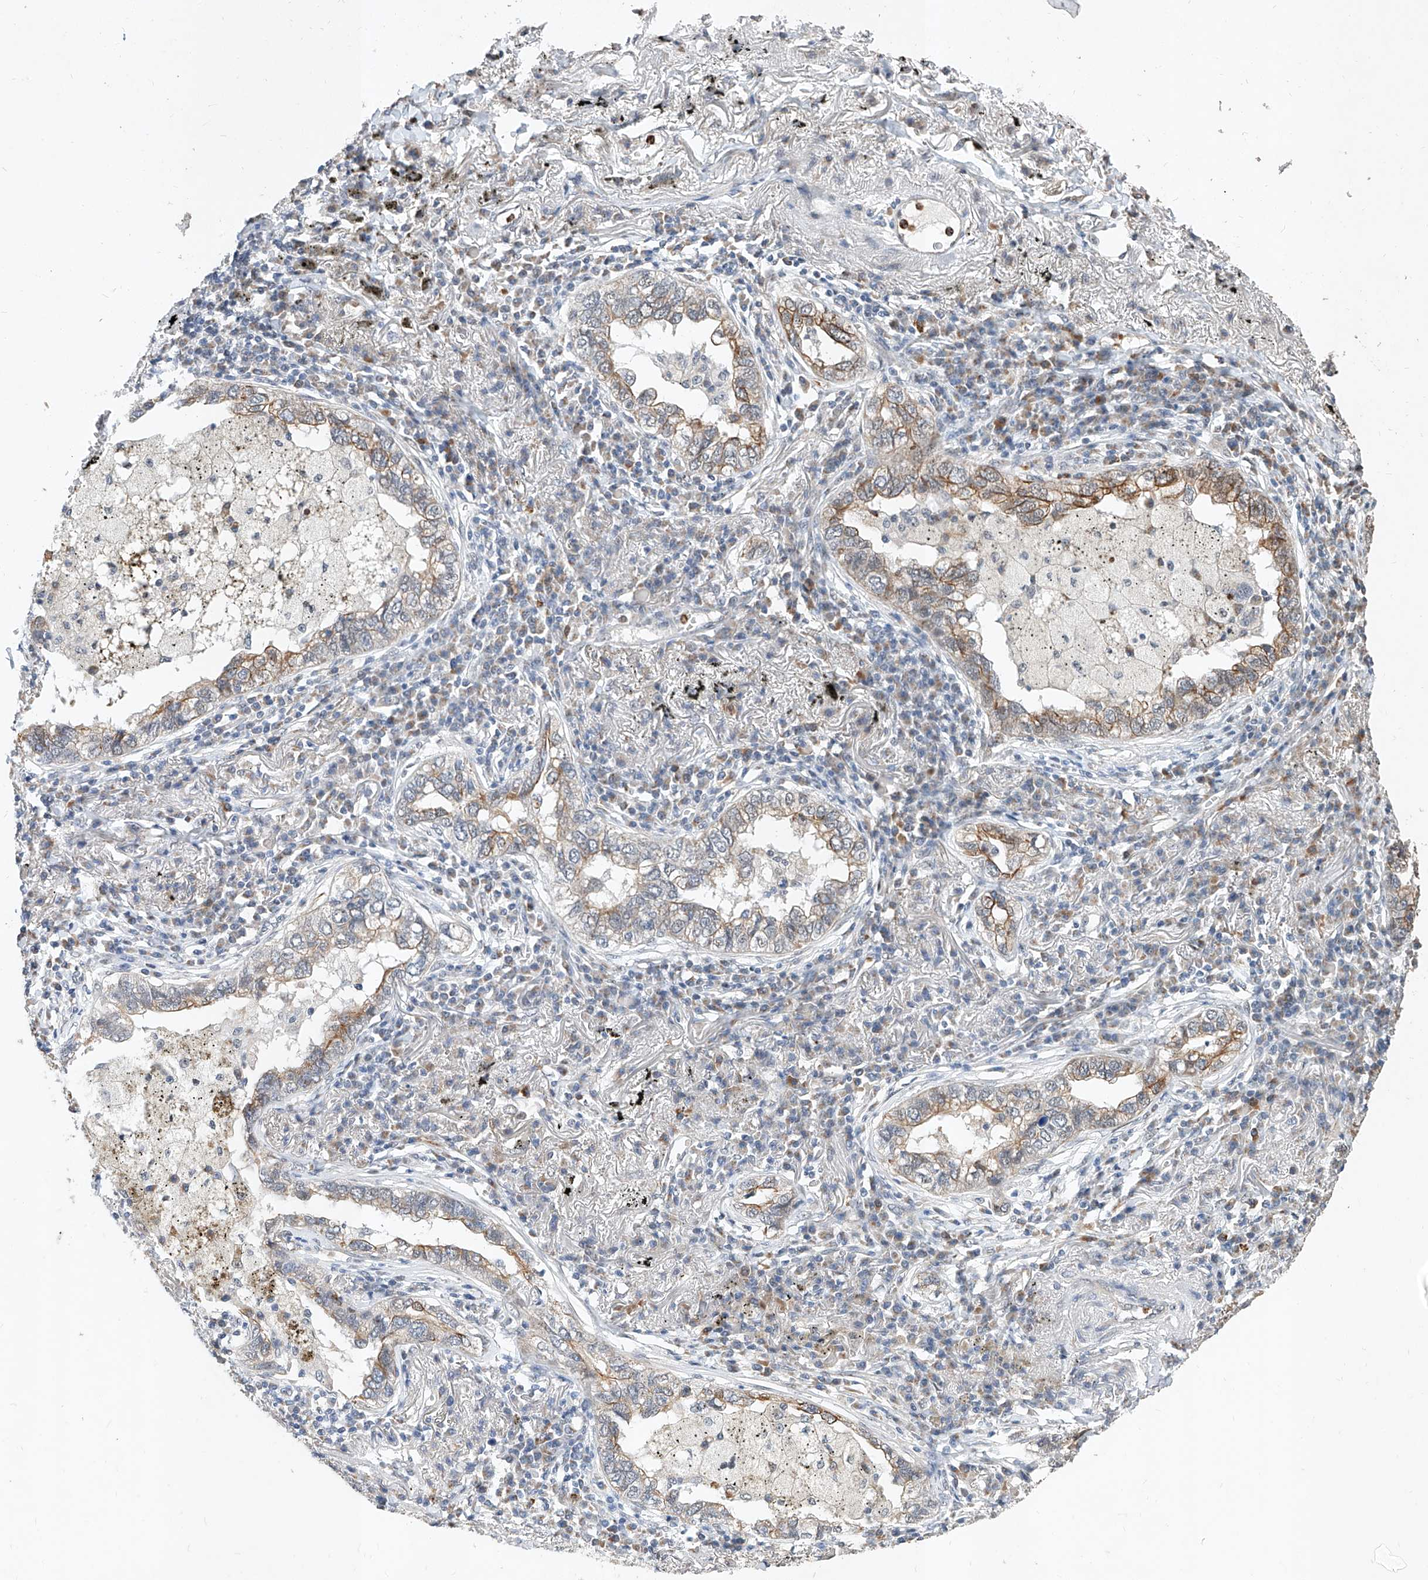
{"staining": {"intensity": "moderate", "quantity": "<25%", "location": "cytoplasmic/membranous"}, "tissue": "lung cancer", "cell_type": "Tumor cells", "image_type": "cancer", "snomed": [{"axis": "morphology", "description": "Adenocarcinoma, NOS"}, {"axis": "topography", "description": "Lung"}], "caption": "This photomicrograph reveals immunohistochemistry (IHC) staining of human lung adenocarcinoma, with low moderate cytoplasmic/membranous positivity in approximately <25% of tumor cells.", "gene": "MFSD4B", "patient": {"sex": "male", "age": 65}}